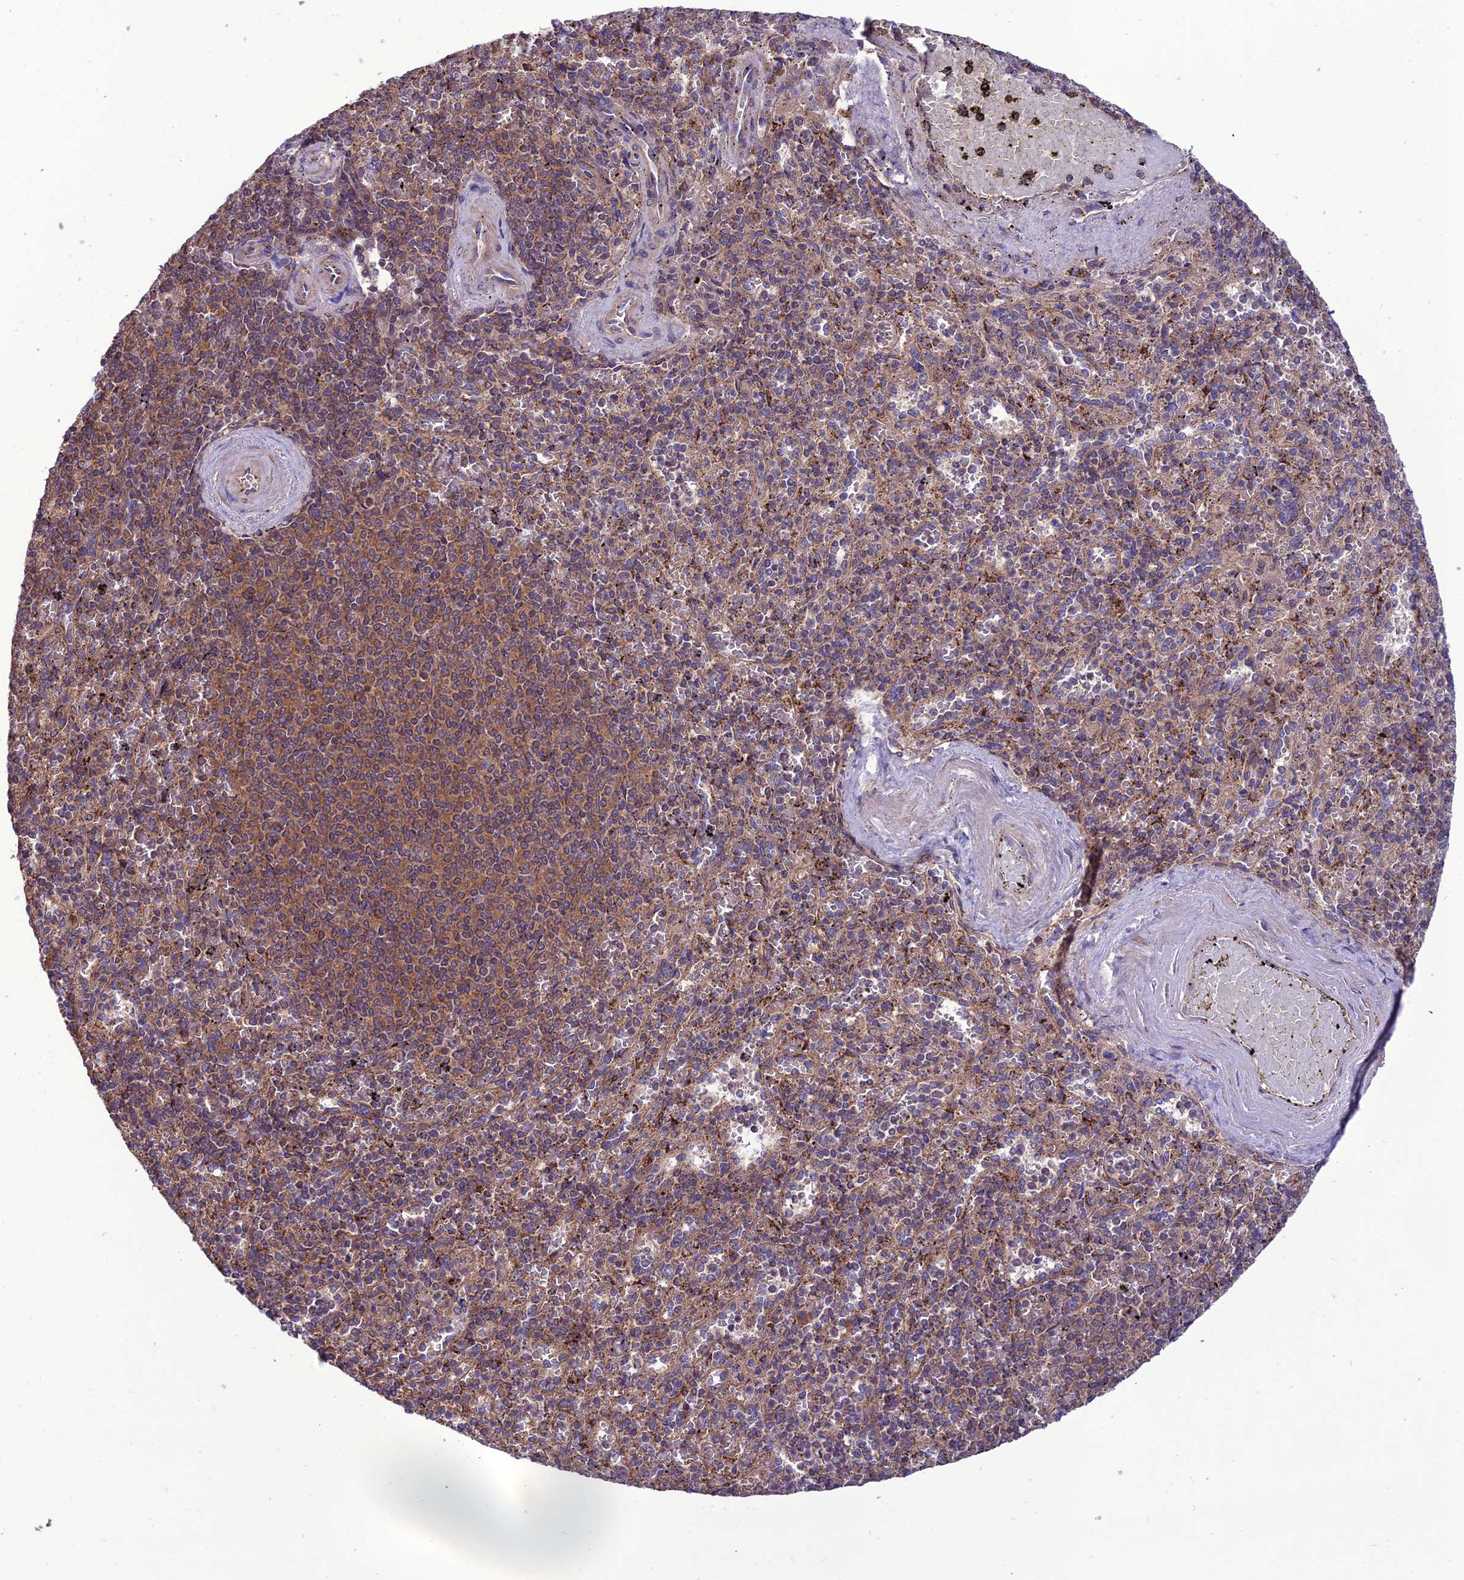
{"staining": {"intensity": "moderate", "quantity": ">75%", "location": "cytoplasmic/membranous"}, "tissue": "spleen", "cell_type": "Cells in red pulp", "image_type": "normal", "snomed": [{"axis": "morphology", "description": "Normal tissue, NOS"}, {"axis": "topography", "description": "Spleen"}], "caption": "Immunohistochemistry (IHC) histopathology image of unremarkable human spleen stained for a protein (brown), which shows medium levels of moderate cytoplasmic/membranous expression in approximately >75% of cells in red pulp.", "gene": "PPIL3", "patient": {"sex": "male", "age": 82}}